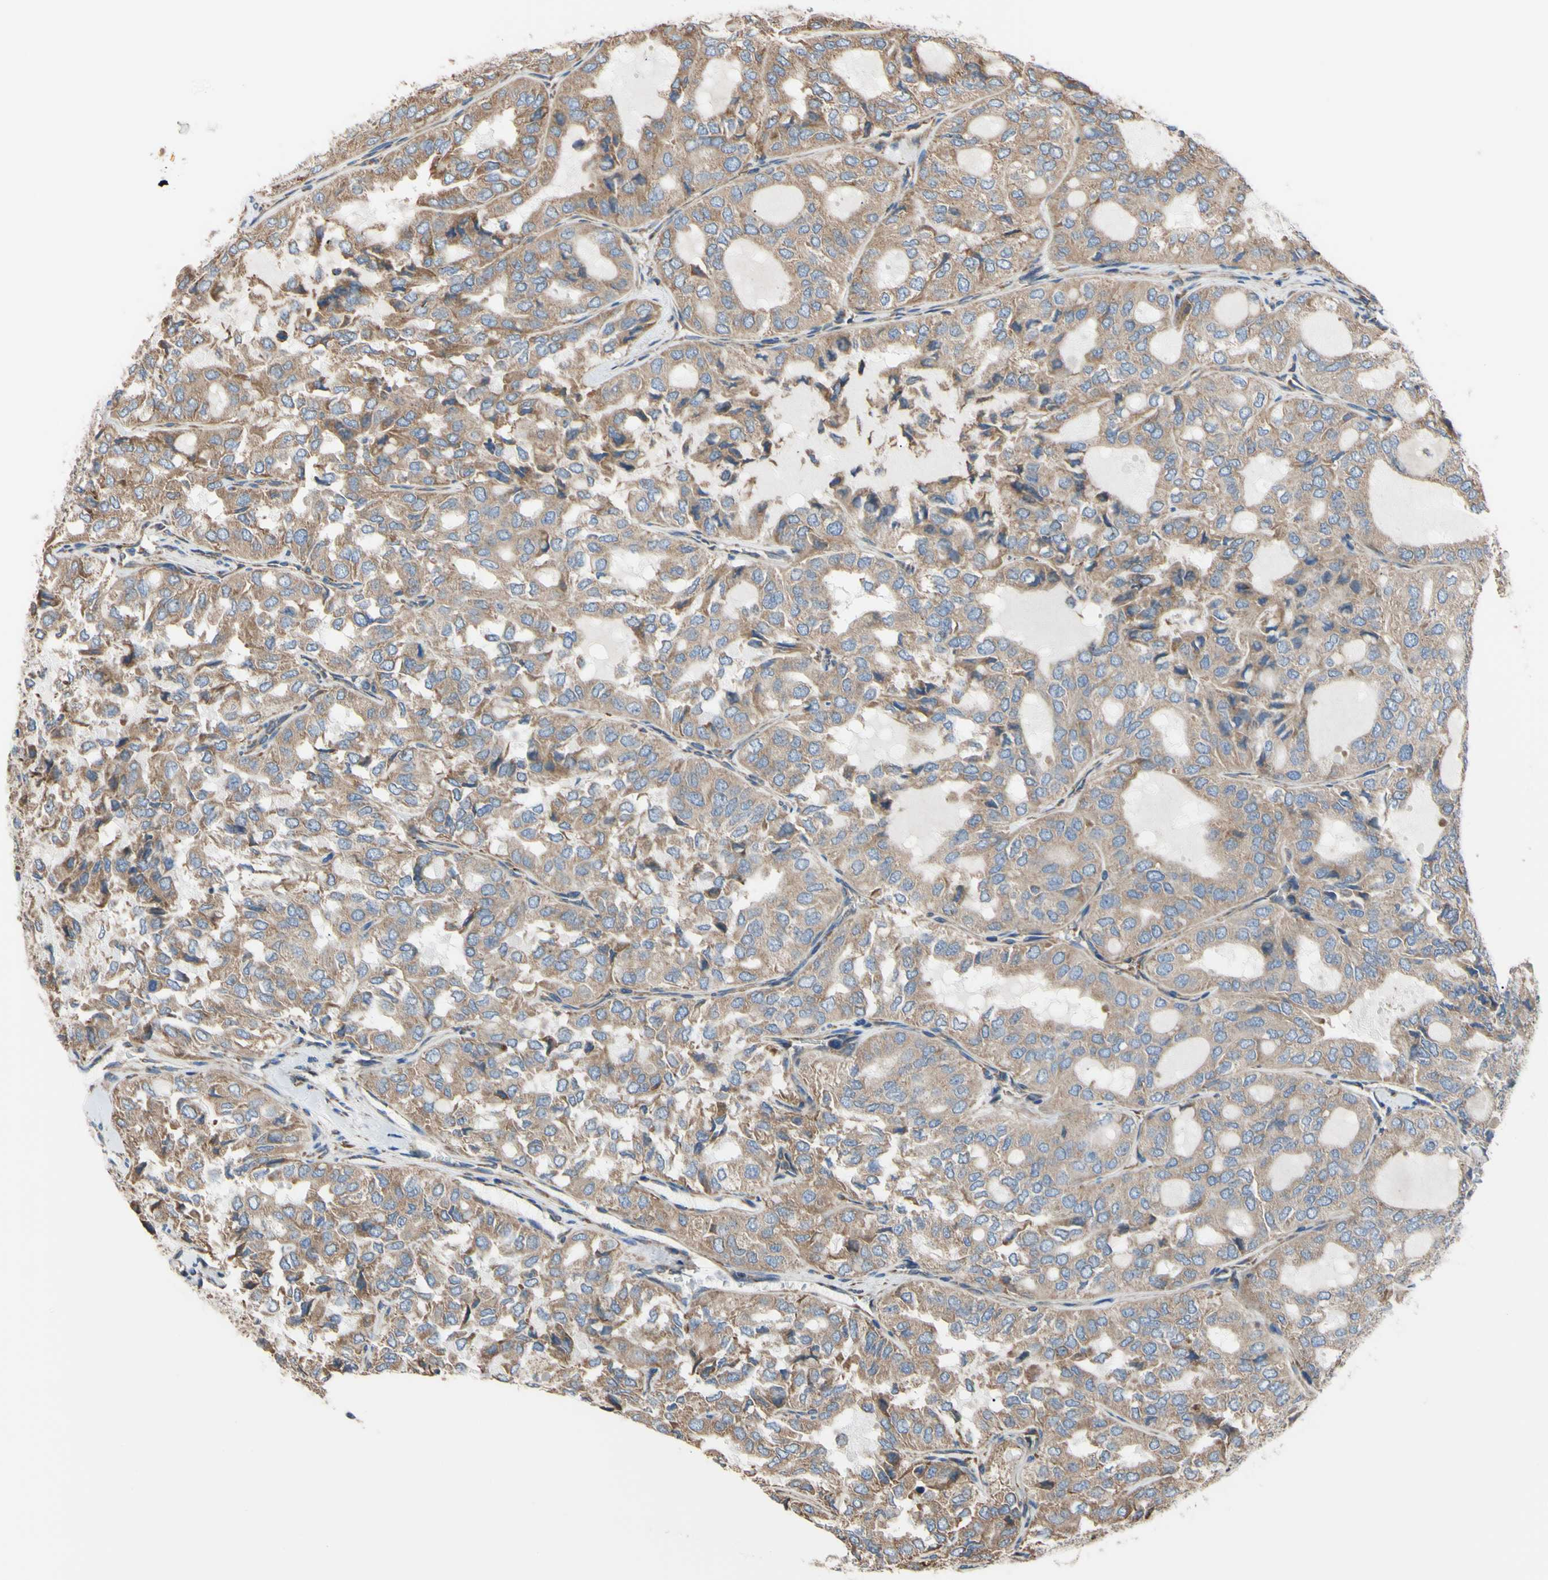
{"staining": {"intensity": "moderate", "quantity": ">75%", "location": "cytoplasmic/membranous"}, "tissue": "thyroid cancer", "cell_type": "Tumor cells", "image_type": "cancer", "snomed": [{"axis": "morphology", "description": "Follicular adenoma carcinoma, NOS"}, {"axis": "topography", "description": "Thyroid gland"}], "caption": "Immunohistochemistry (DAB (3,3'-diaminobenzidine)) staining of thyroid follicular adenoma carcinoma exhibits moderate cytoplasmic/membranous protein staining in about >75% of tumor cells. (brown staining indicates protein expression, while blue staining denotes nuclei).", "gene": "BMF", "patient": {"sex": "male", "age": 75}}